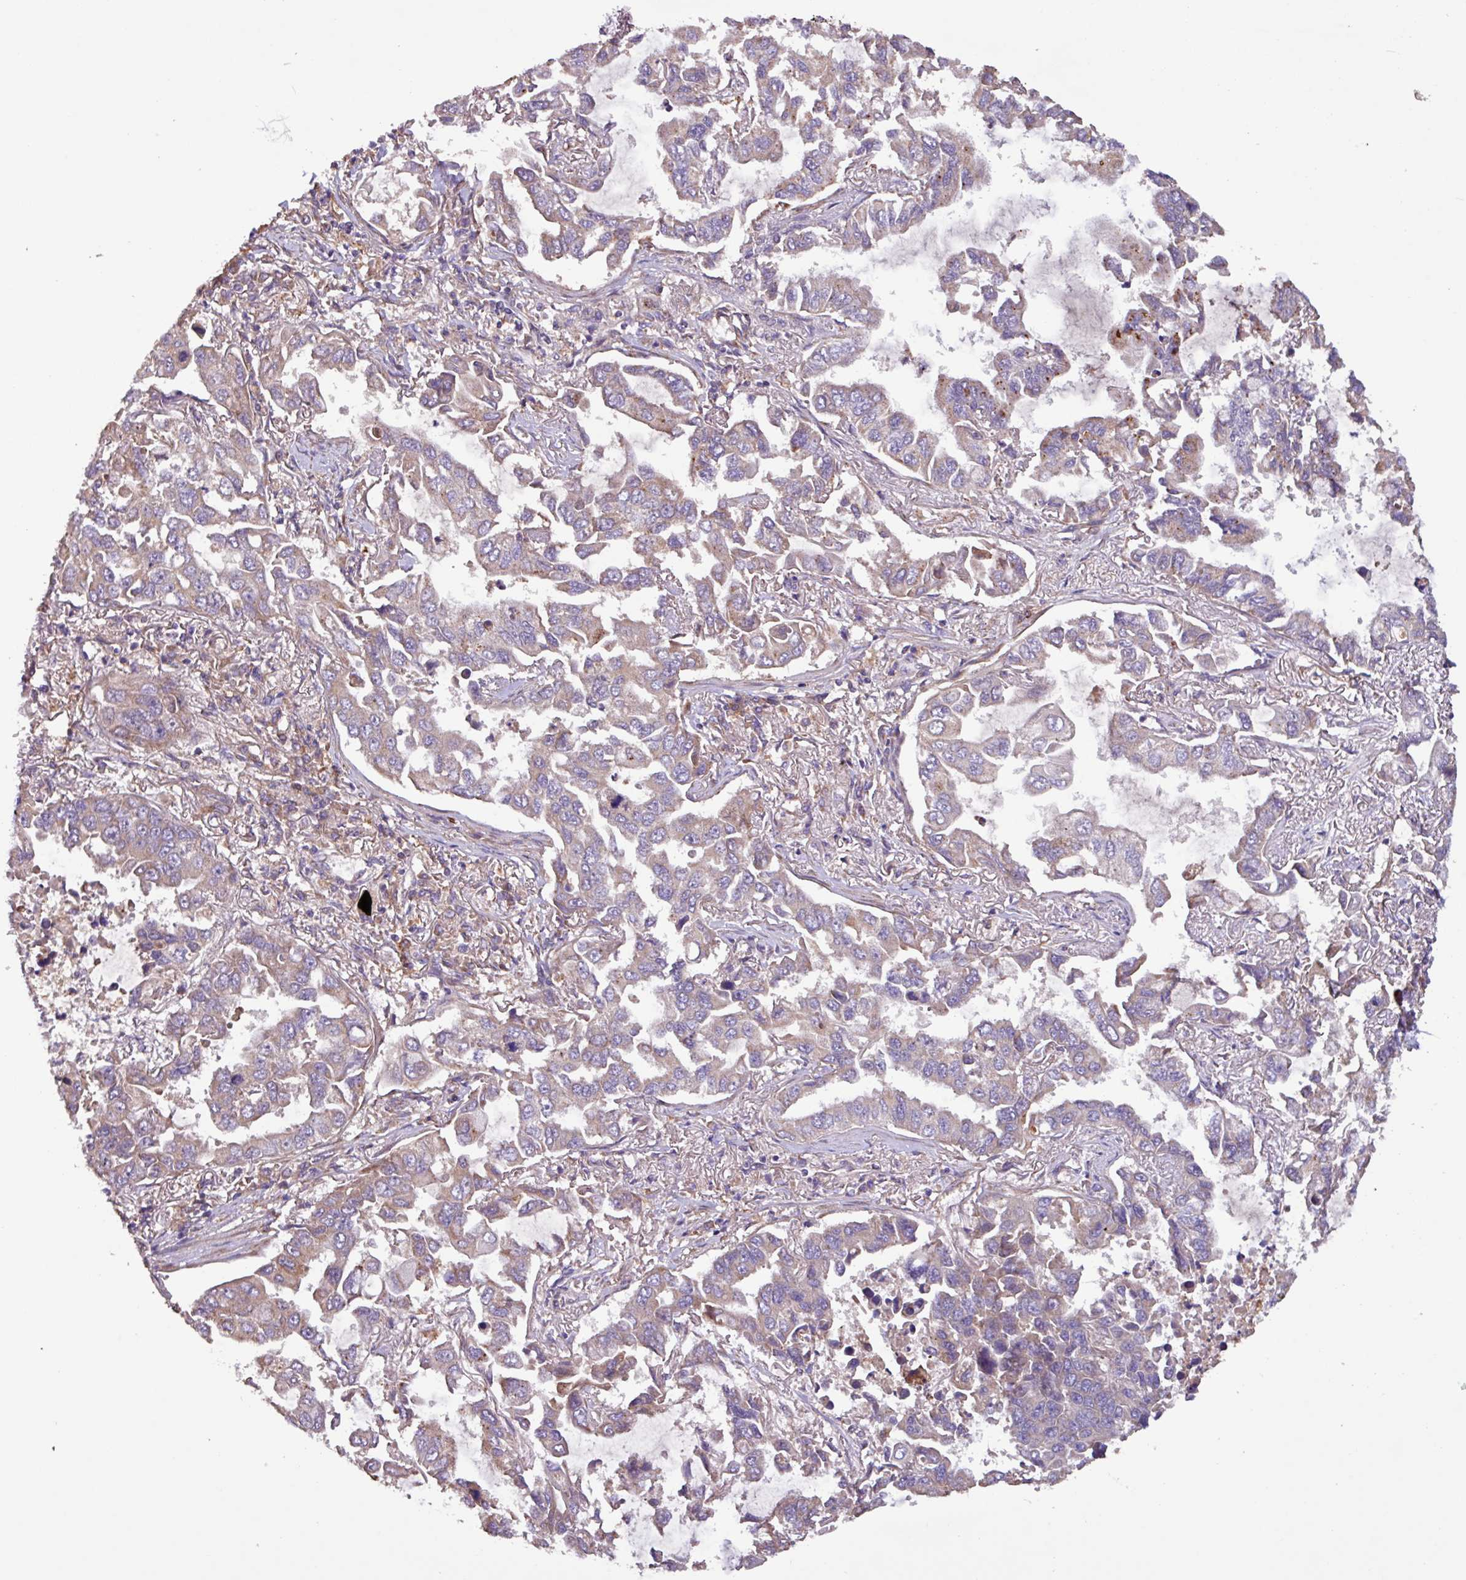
{"staining": {"intensity": "moderate", "quantity": "25%-75%", "location": "cytoplasmic/membranous"}, "tissue": "lung cancer", "cell_type": "Tumor cells", "image_type": "cancer", "snomed": [{"axis": "morphology", "description": "Adenocarcinoma, NOS"}, {"axis": "topography", "description": "Lung"}], "caption": "DAB immunohistochemical staining of lung cancer displays moderate cytoplasmic/membranous protein positivity in approximately 25%-75% of tumor cells.", "gene": "PTPRQ", "patient": {"sex": "male", "age": 64}}